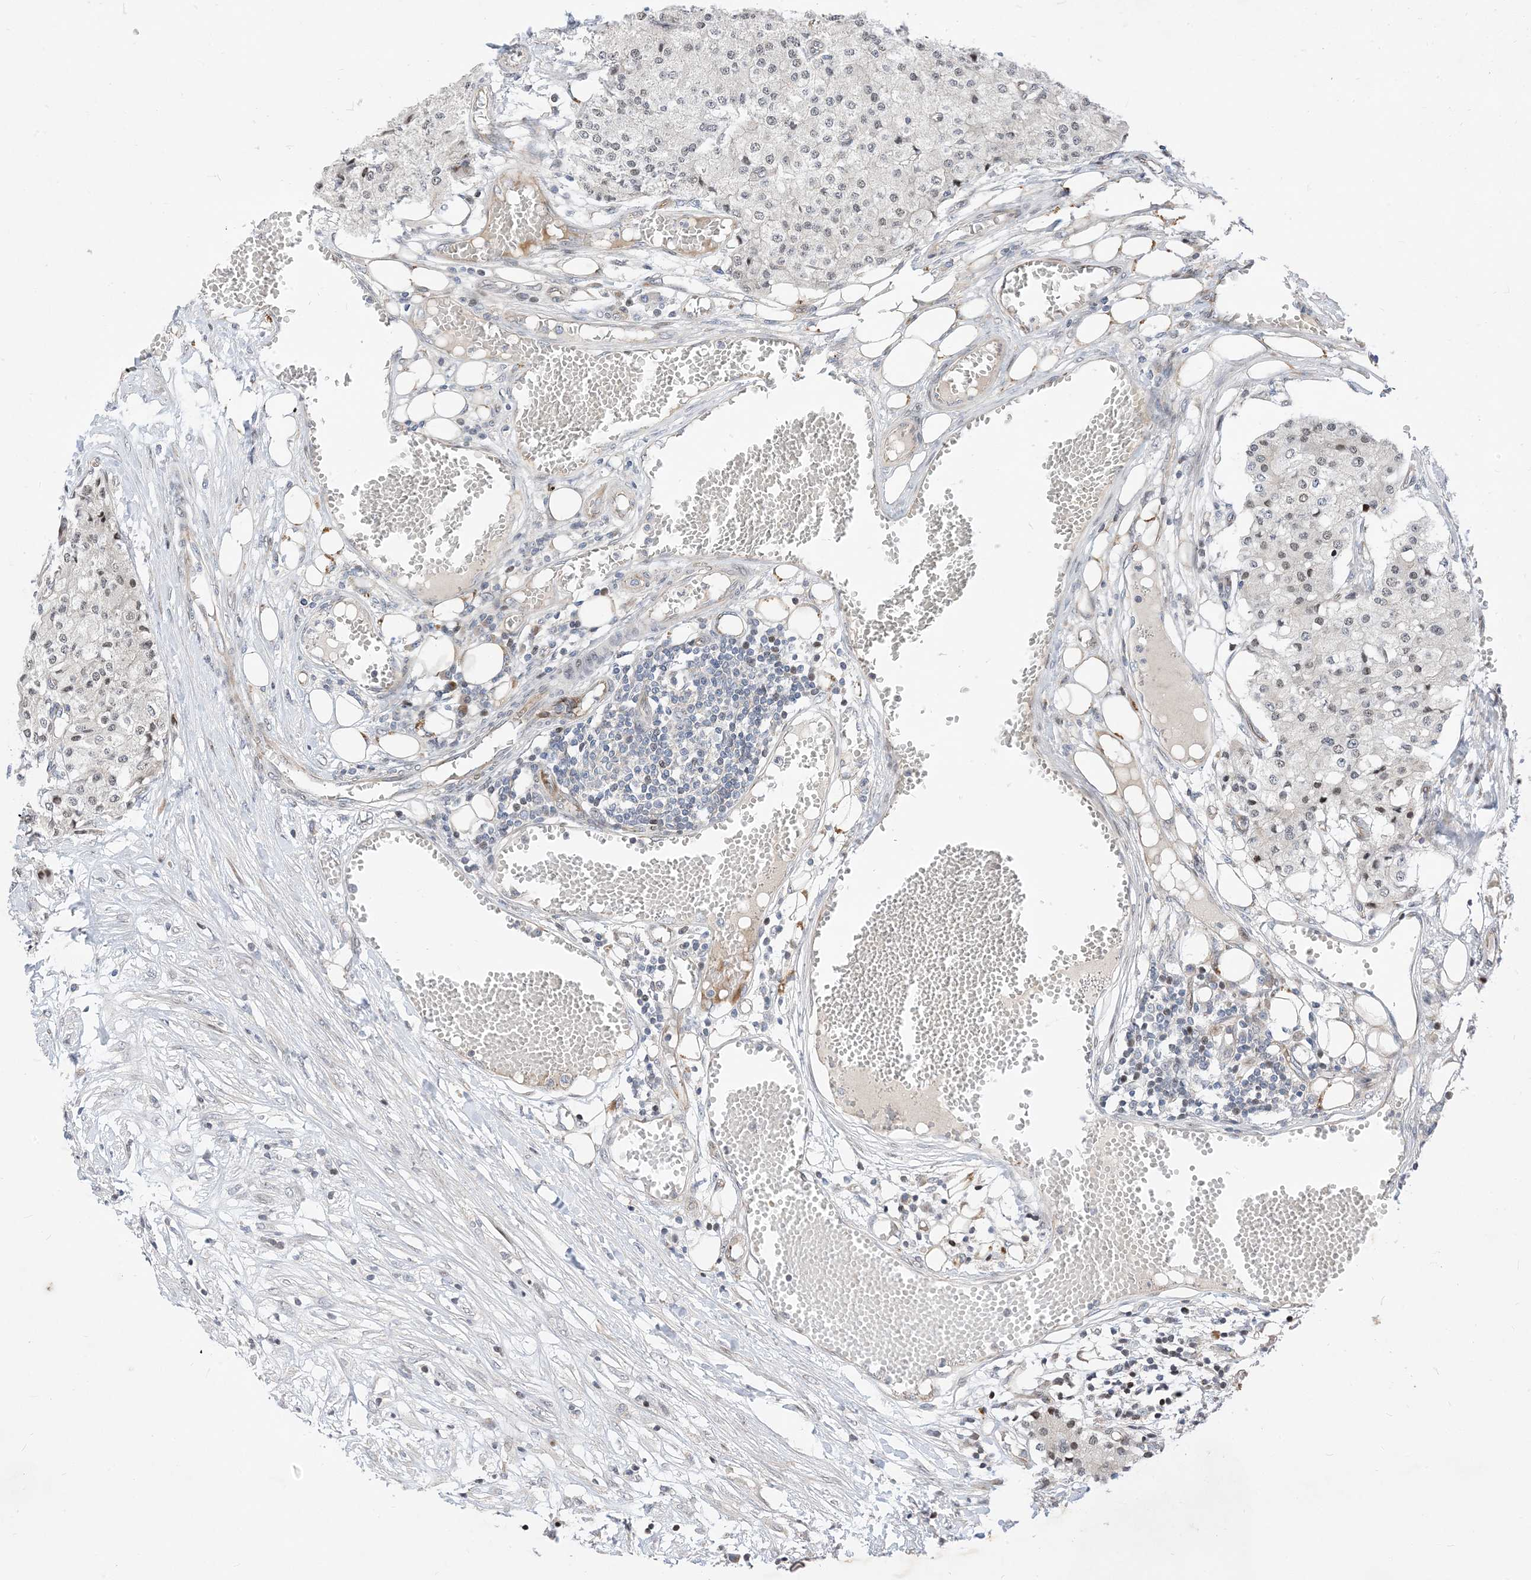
{"staining": {"intensity": "negative", "quantity": "none", "location": "none"}, "tissue": "carcinoid", "cell_type": "Tumor cells", "image_type": "cancer", "snomed": [{"axis": "morphology", "description": "Carcinoid, malignant, NOS"}, {"axis": "topography", "description": "Colon"}], "caption": "Tumor cells are negative for brown protein staining in carcinoid.", "gene": "TYSND1", "patient": {"sex": "female", "age": 52}}